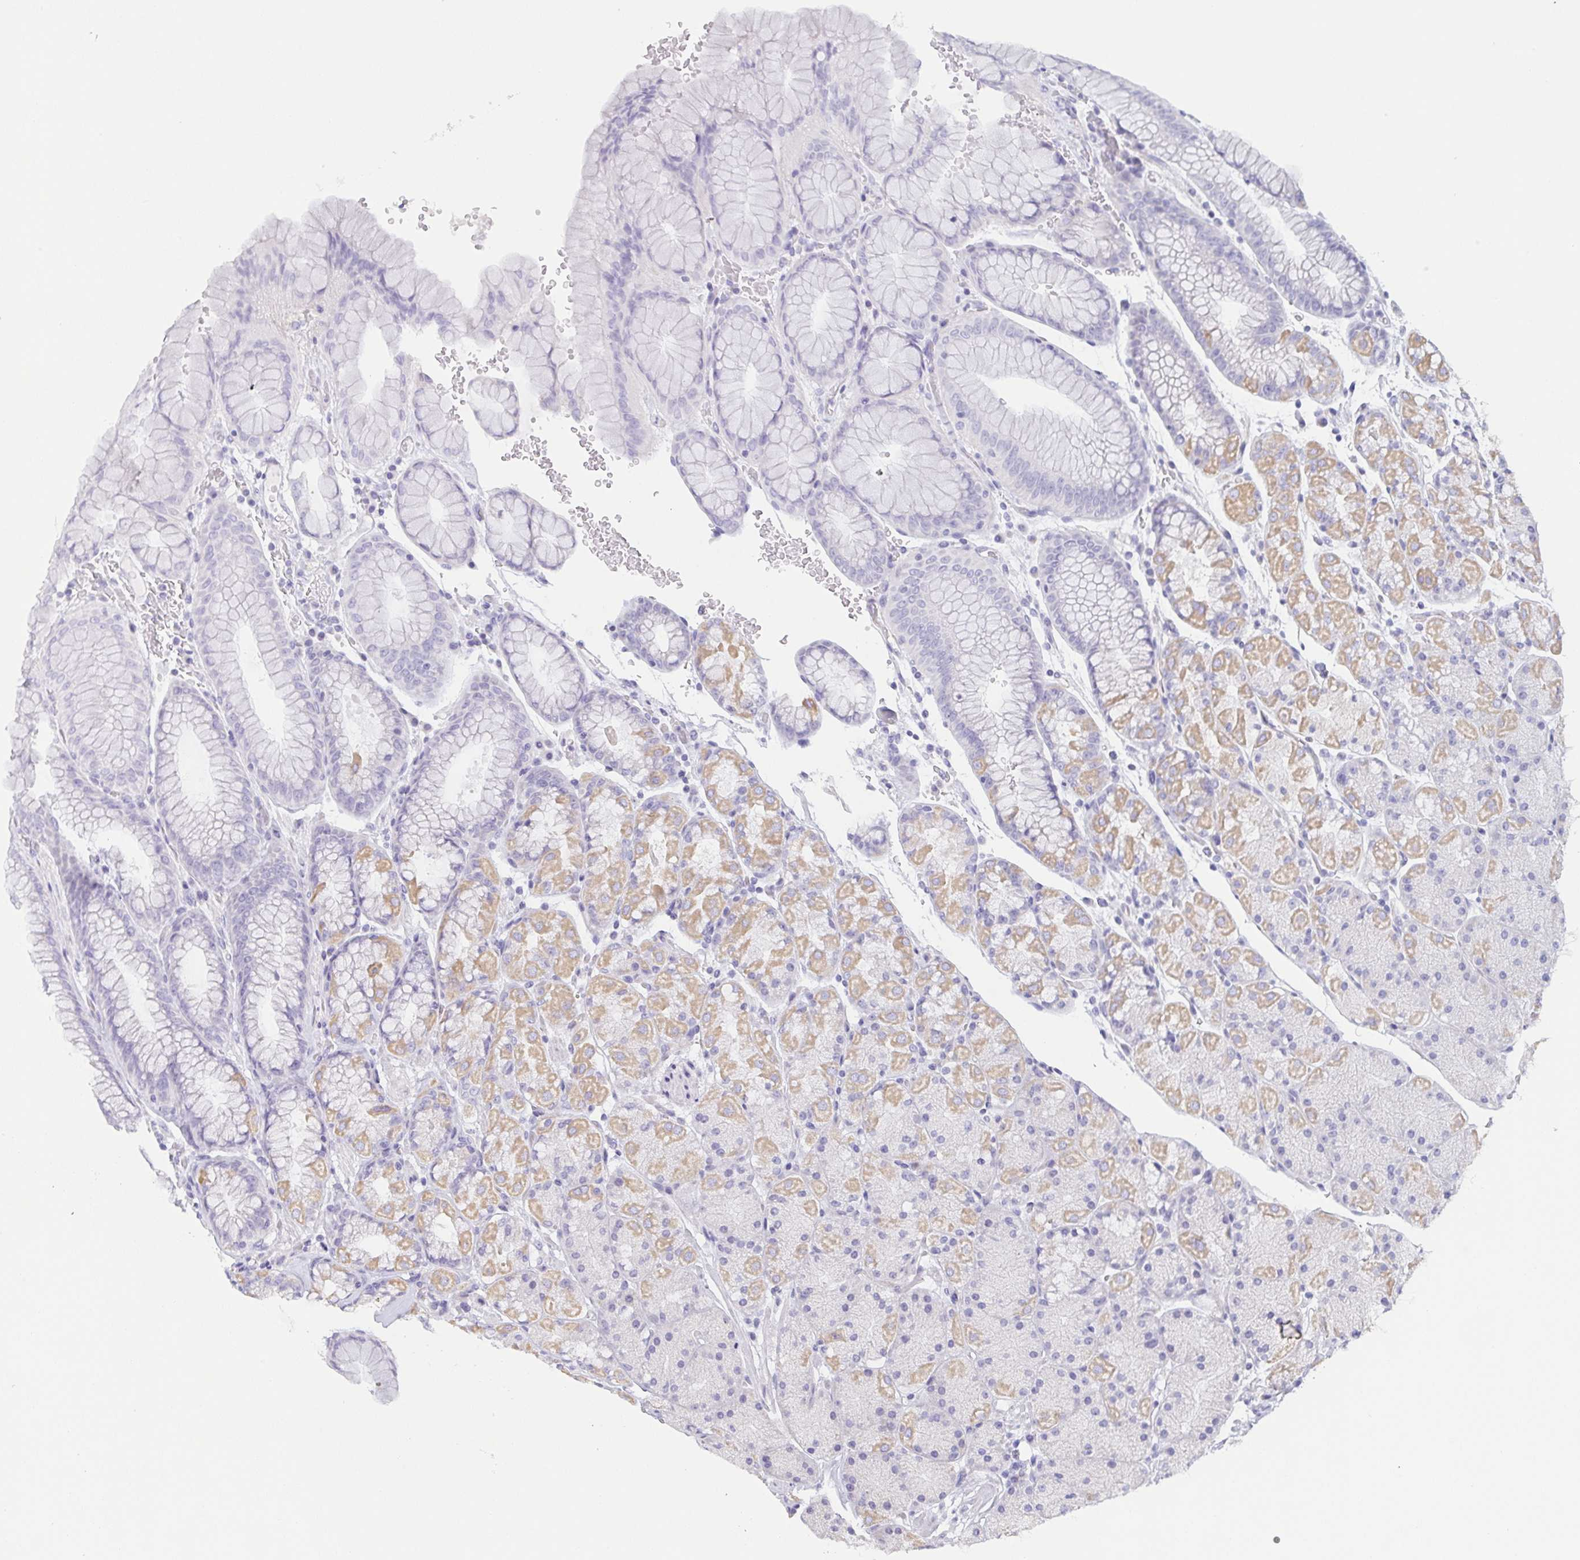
{"staining": {"intensity": "weak", "quantity": "<25%", "location": "cytoplasmic/membranous"}, "tissue": "stomach", "cell_type": "Glandular cells", "image_type": "normal", "snomed": [{"axis": "morphology", "description": "Normal tissue, NOS"}, {"axis": "topography", "description": "Stomach, upper"}, {"axis": "topography", "description": "Stomach"}], "caption": "Stomach was stained to show a protein in brown. There is no significant positivity in glandular cells. (DAB (3,3'-diaminobenzidine) IHC with hematoxylin counter stain).", "gene": "PRR27", "patient": {"sex": "male", "age": 76}}